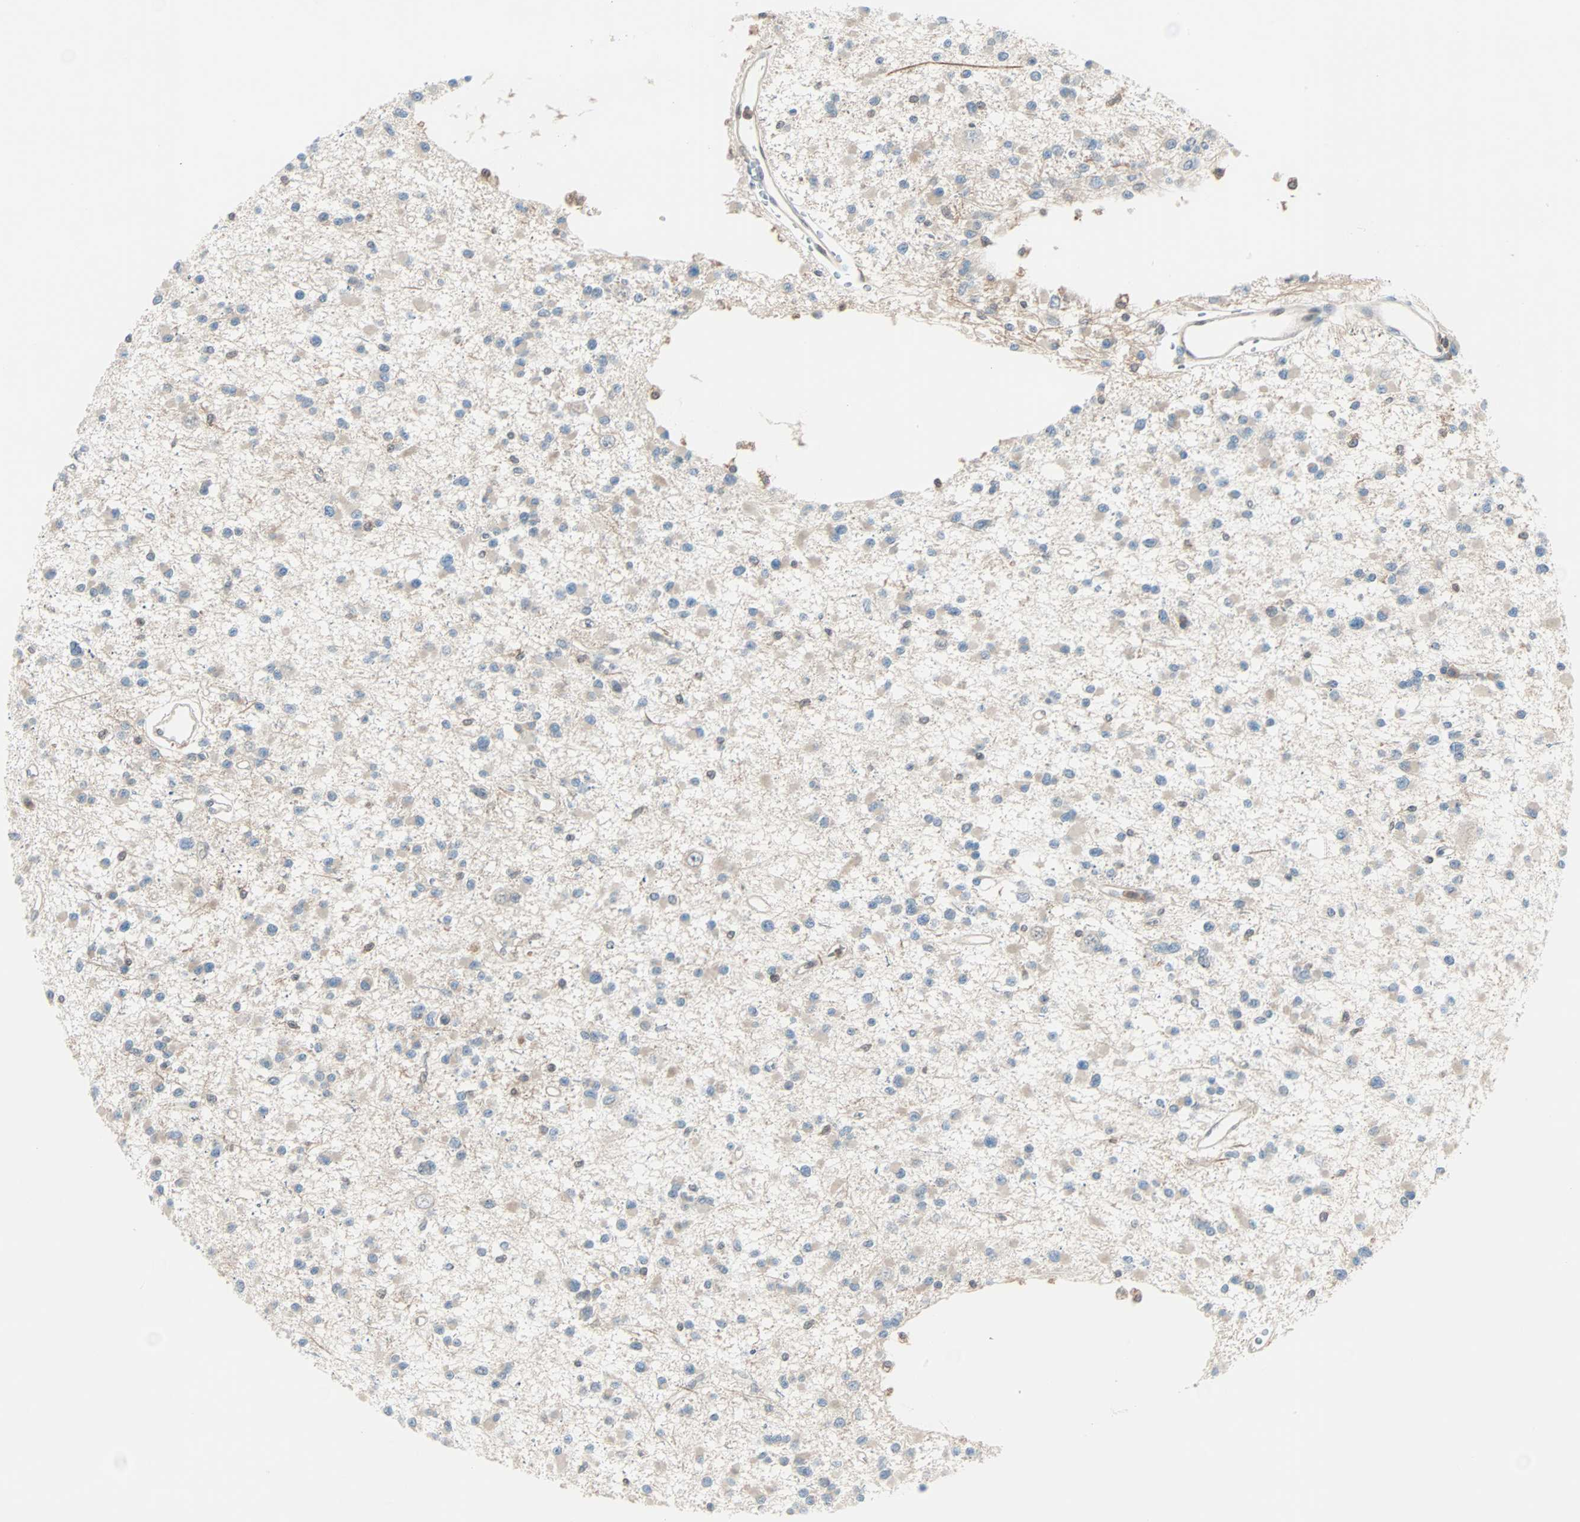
{"staining": {"intensity": "weak", "quantity": "25%-75%", "location": "cytoplasmic/membranous"}, "tissue": "glioma", "cell_type": "Tumor cells", "image_type": "cancer", "snomed": [{"axis": "morphology", "description": "Glioma, malignant, Low grade"}, {"axis": "topography", "description": "Brain"}], "caption": "Human malignant glioma (low-grade) stained with a brown dye reveals weak cytoplasmic/membranous positive staining in approximately 25%-75% of tumor cells.", "gene": "SMIM8", "patient": {"sex": "female", "age": 22}}